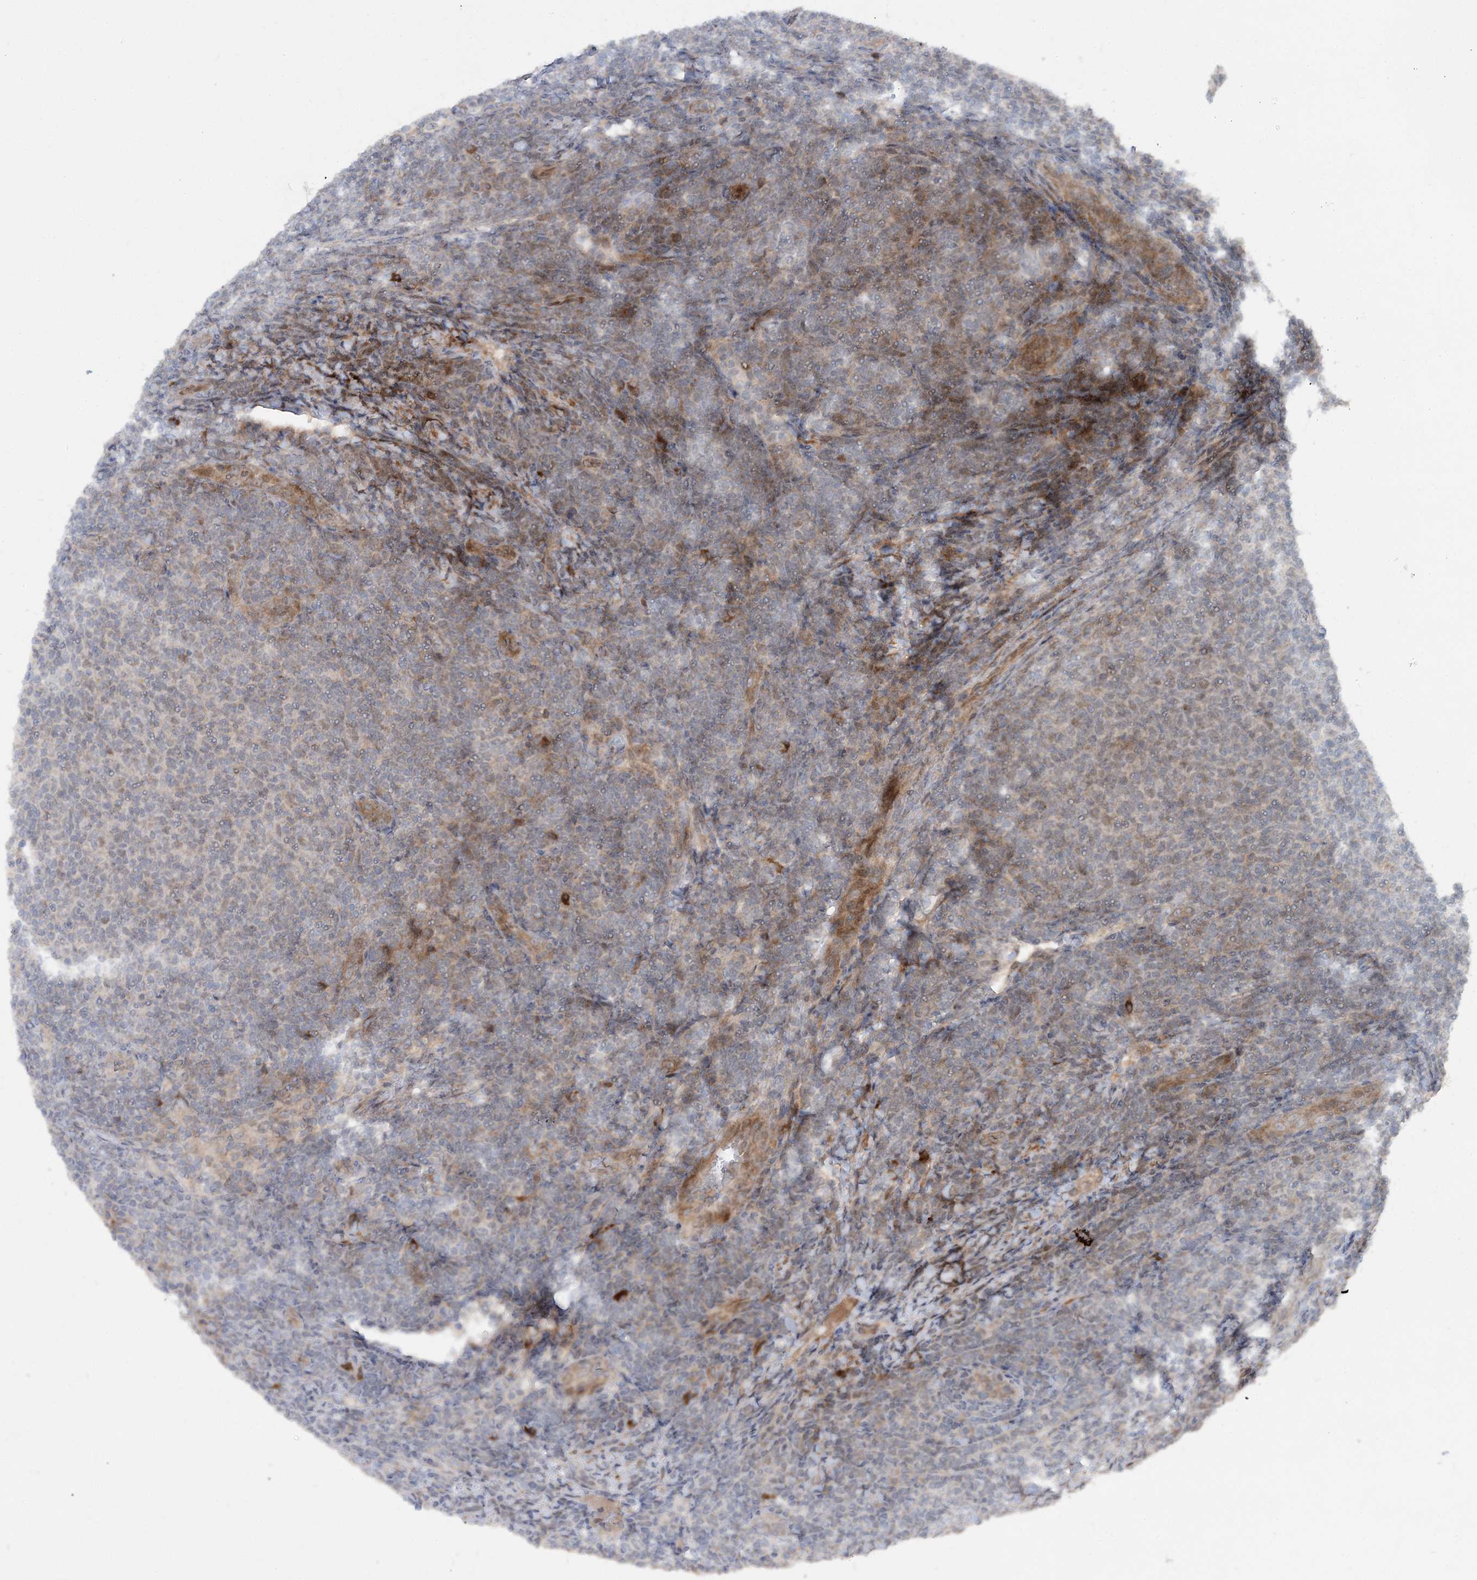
{"staining": {"intensity": "negative", "quantity": "none", "location": "none"}, "tissue": "lymphoma", "cell_type": "Tumor cells", "image_type": "cancer", "snomed": [{"axis": "morphology", "description": "Malignant lymphoma, non-Hodgkin's type, Low grade"}, {"axis": "topography", "description": "Lymph node"}], "caption": "IHC of malignant lymphoma, non-Hodgkin's type (low-grade) exhibits no positivity in tumor cells.", "gene": "UBR3", "patient": {"sex": "male", "age": 66}}